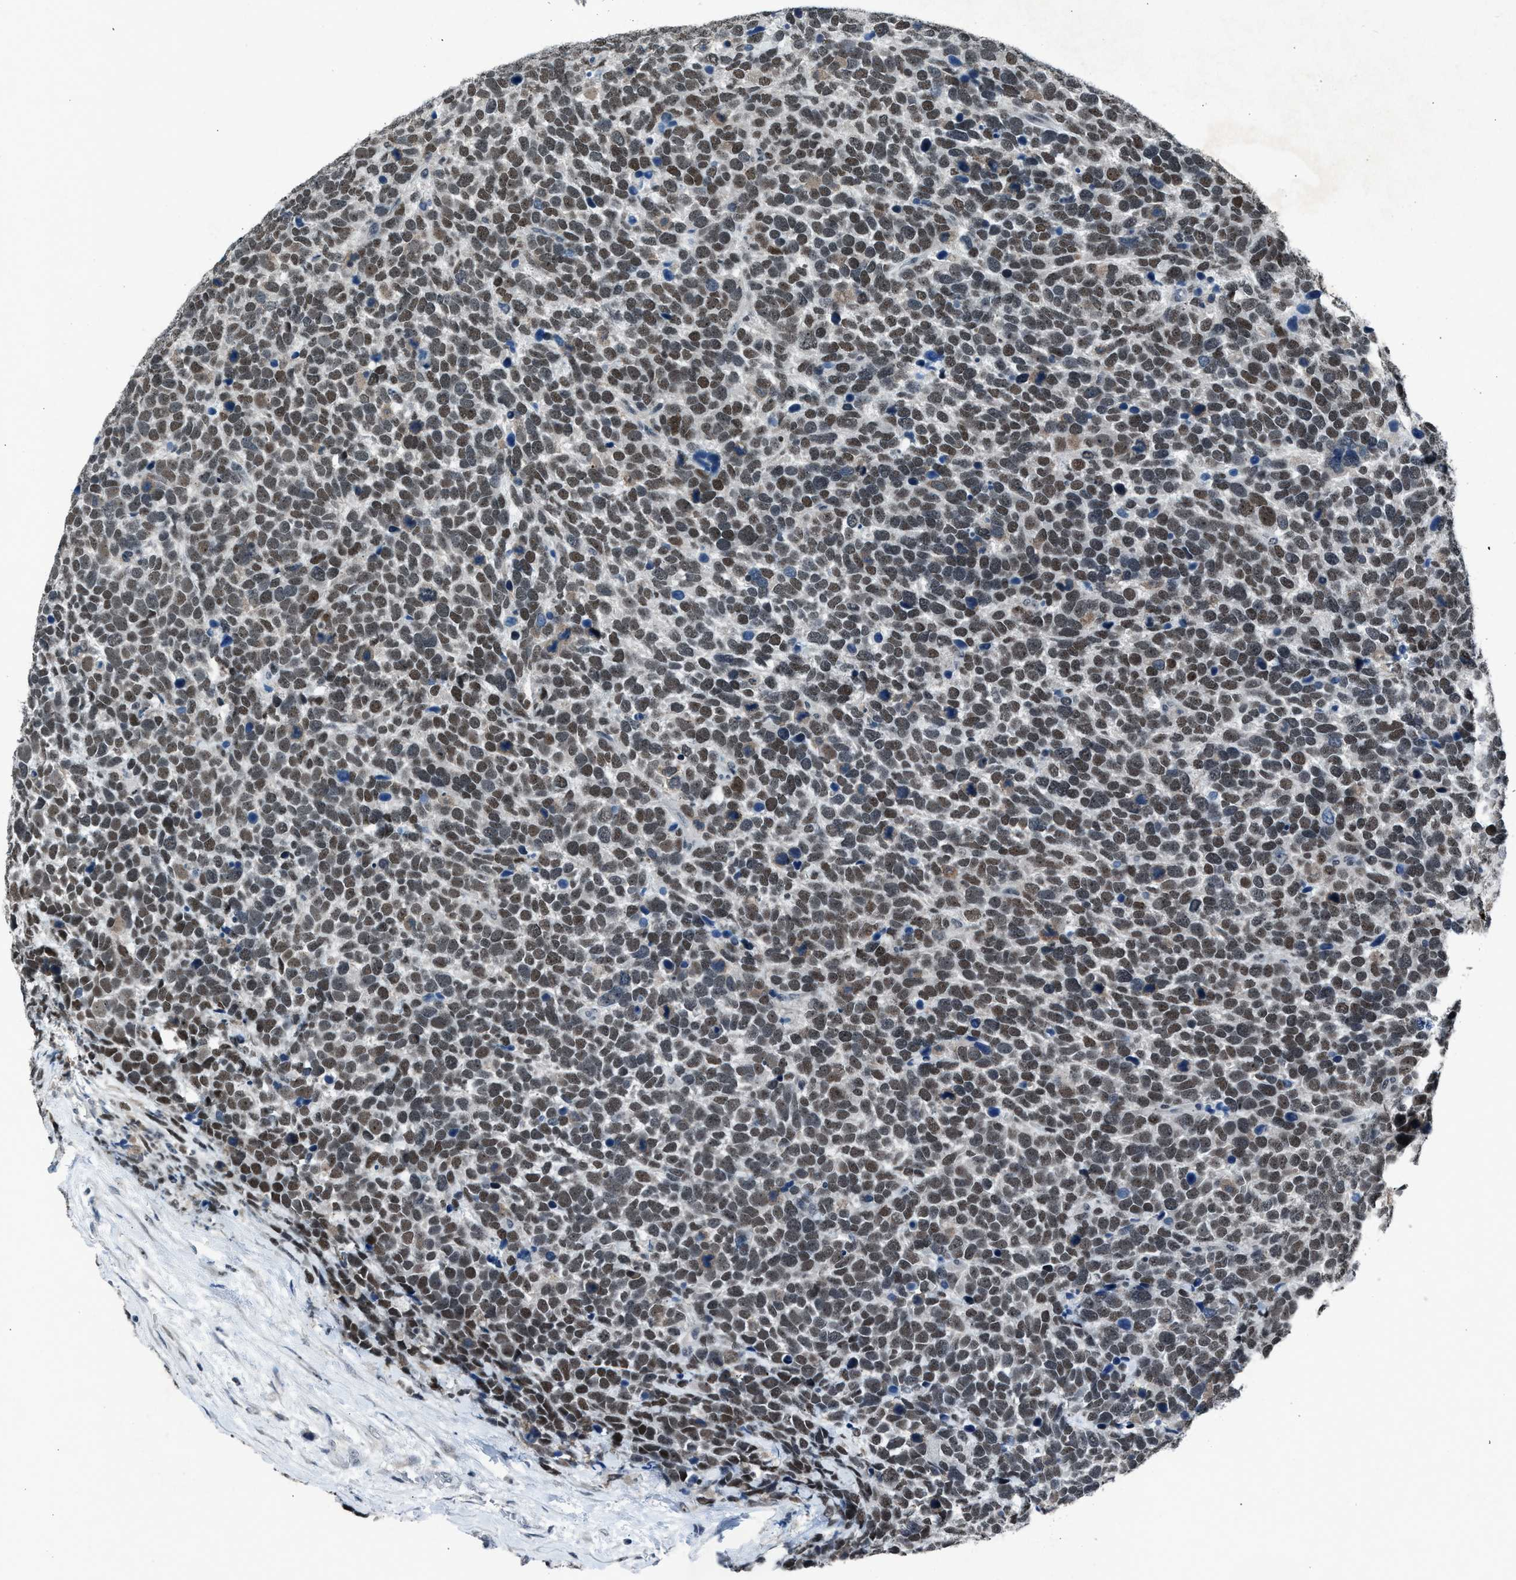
{"staining": {"intensity": "moderate", "quantity": ">75%", "location": "nuclear"}, "tissue": "urothelial cancer", "cell_type": "Tumor cells", "image_type": "cancer", "snomed": [{"axis": "morphology", "description": "Urothelial carcinoma, High grade"}, {"axis": "topography", "description": "Urinary bladder"}], "caption": "Urothelial carcinoma (high-grade) tissue exhibits moderate nuclear expression in approximately >75% of tumor cells, visualized by immunohistochemistry.", "gene": "ADCY1", "patient": {"sex": "female", "age": 82}}